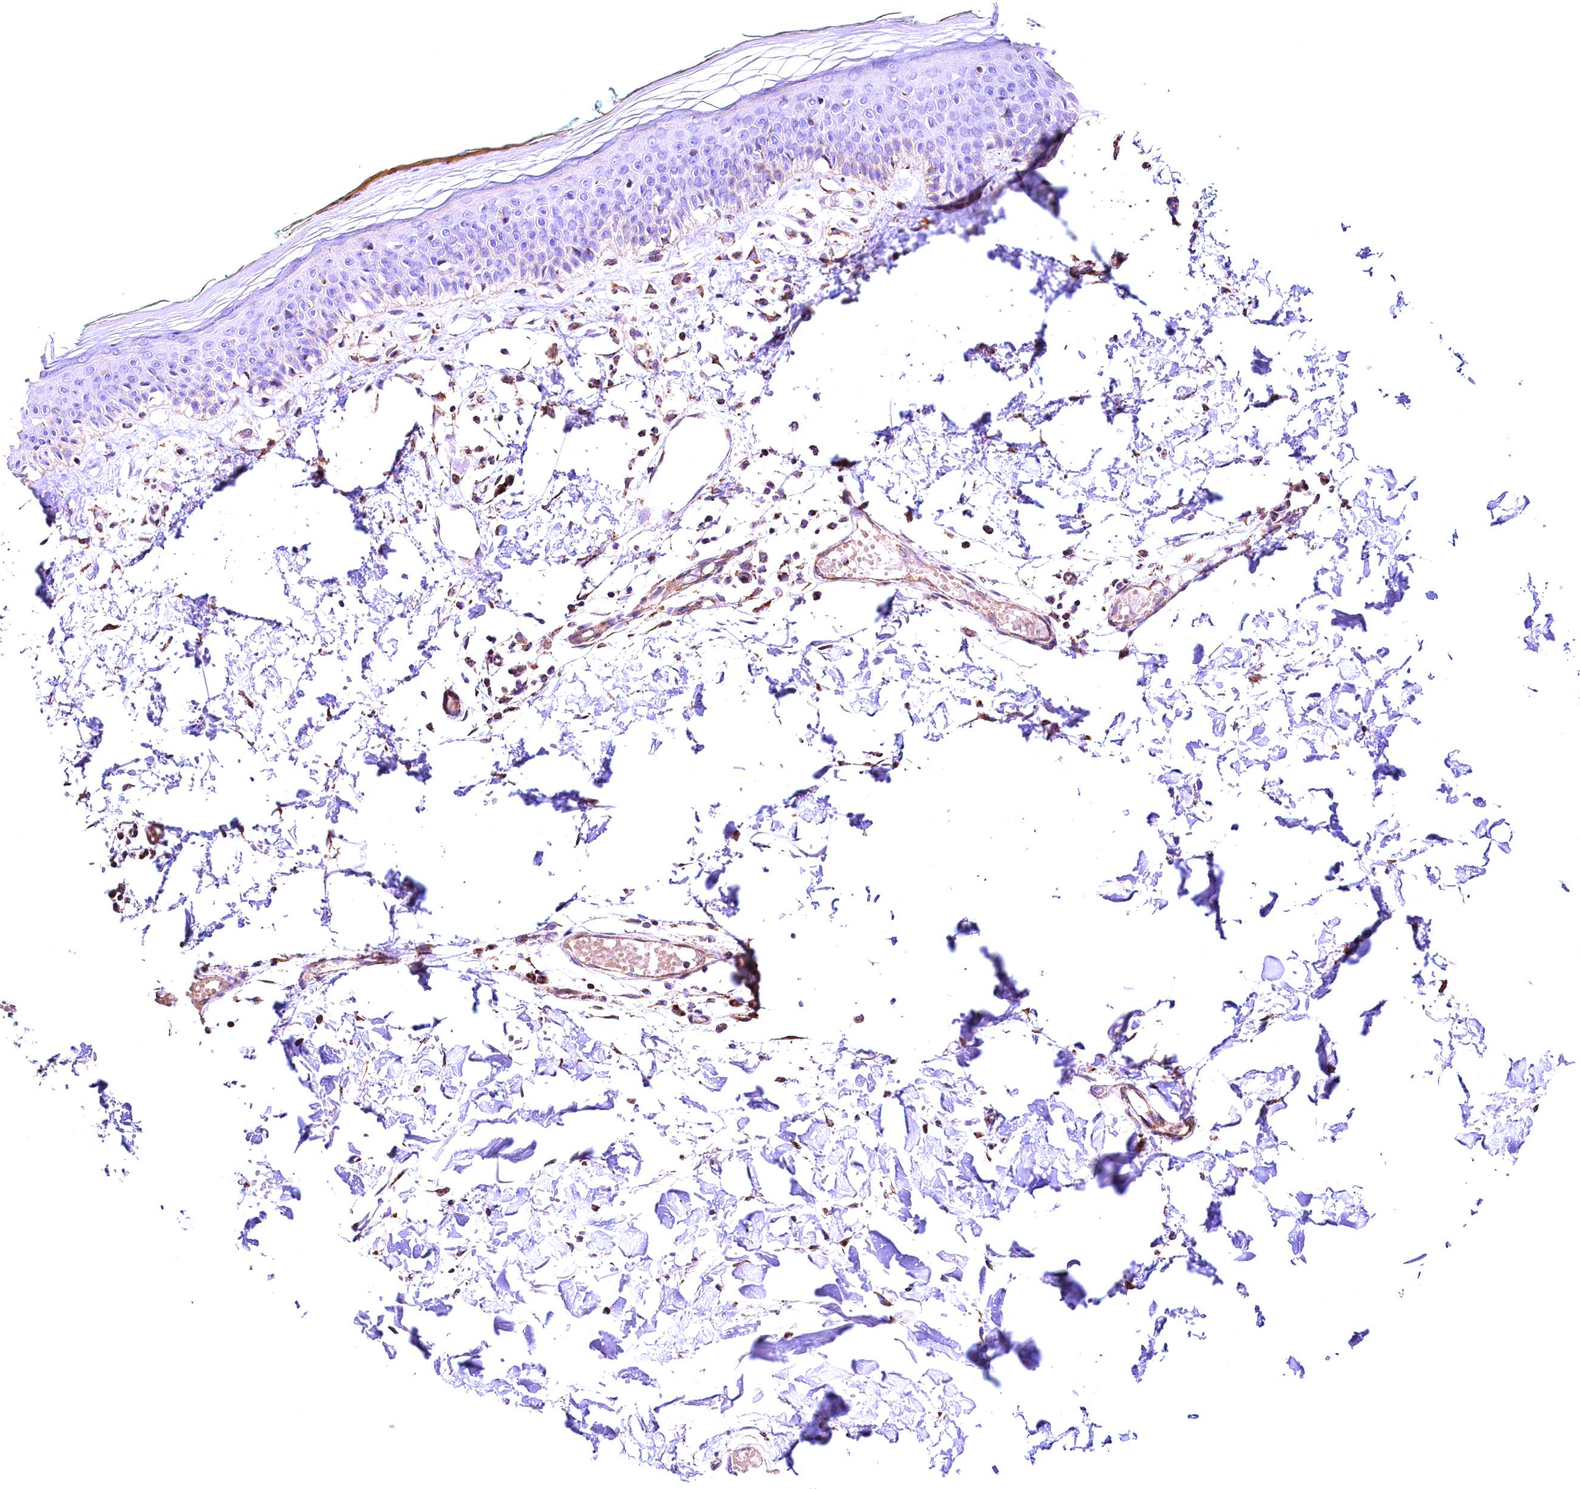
{"staining": {"intensity": "moderate", "quantity": ">75%", "location": "cytoplasmic/membranous"}, "tissue": "skin", "cell_type": "Fibroblasts", "image_type": "normal", "snomed": [{"axis": "morphology", "description": "Normal tissue, NOS"}, {"axis": "topography", "description": "Skin"}], "caption": "Brown immunohistochemical staining in normal skin shows moderate cytoplasmic/membranous positivity in approximately >75% of fibroblasts.", "gene": "ACAA2", "patient": {"sex": "male", "age": 62}}